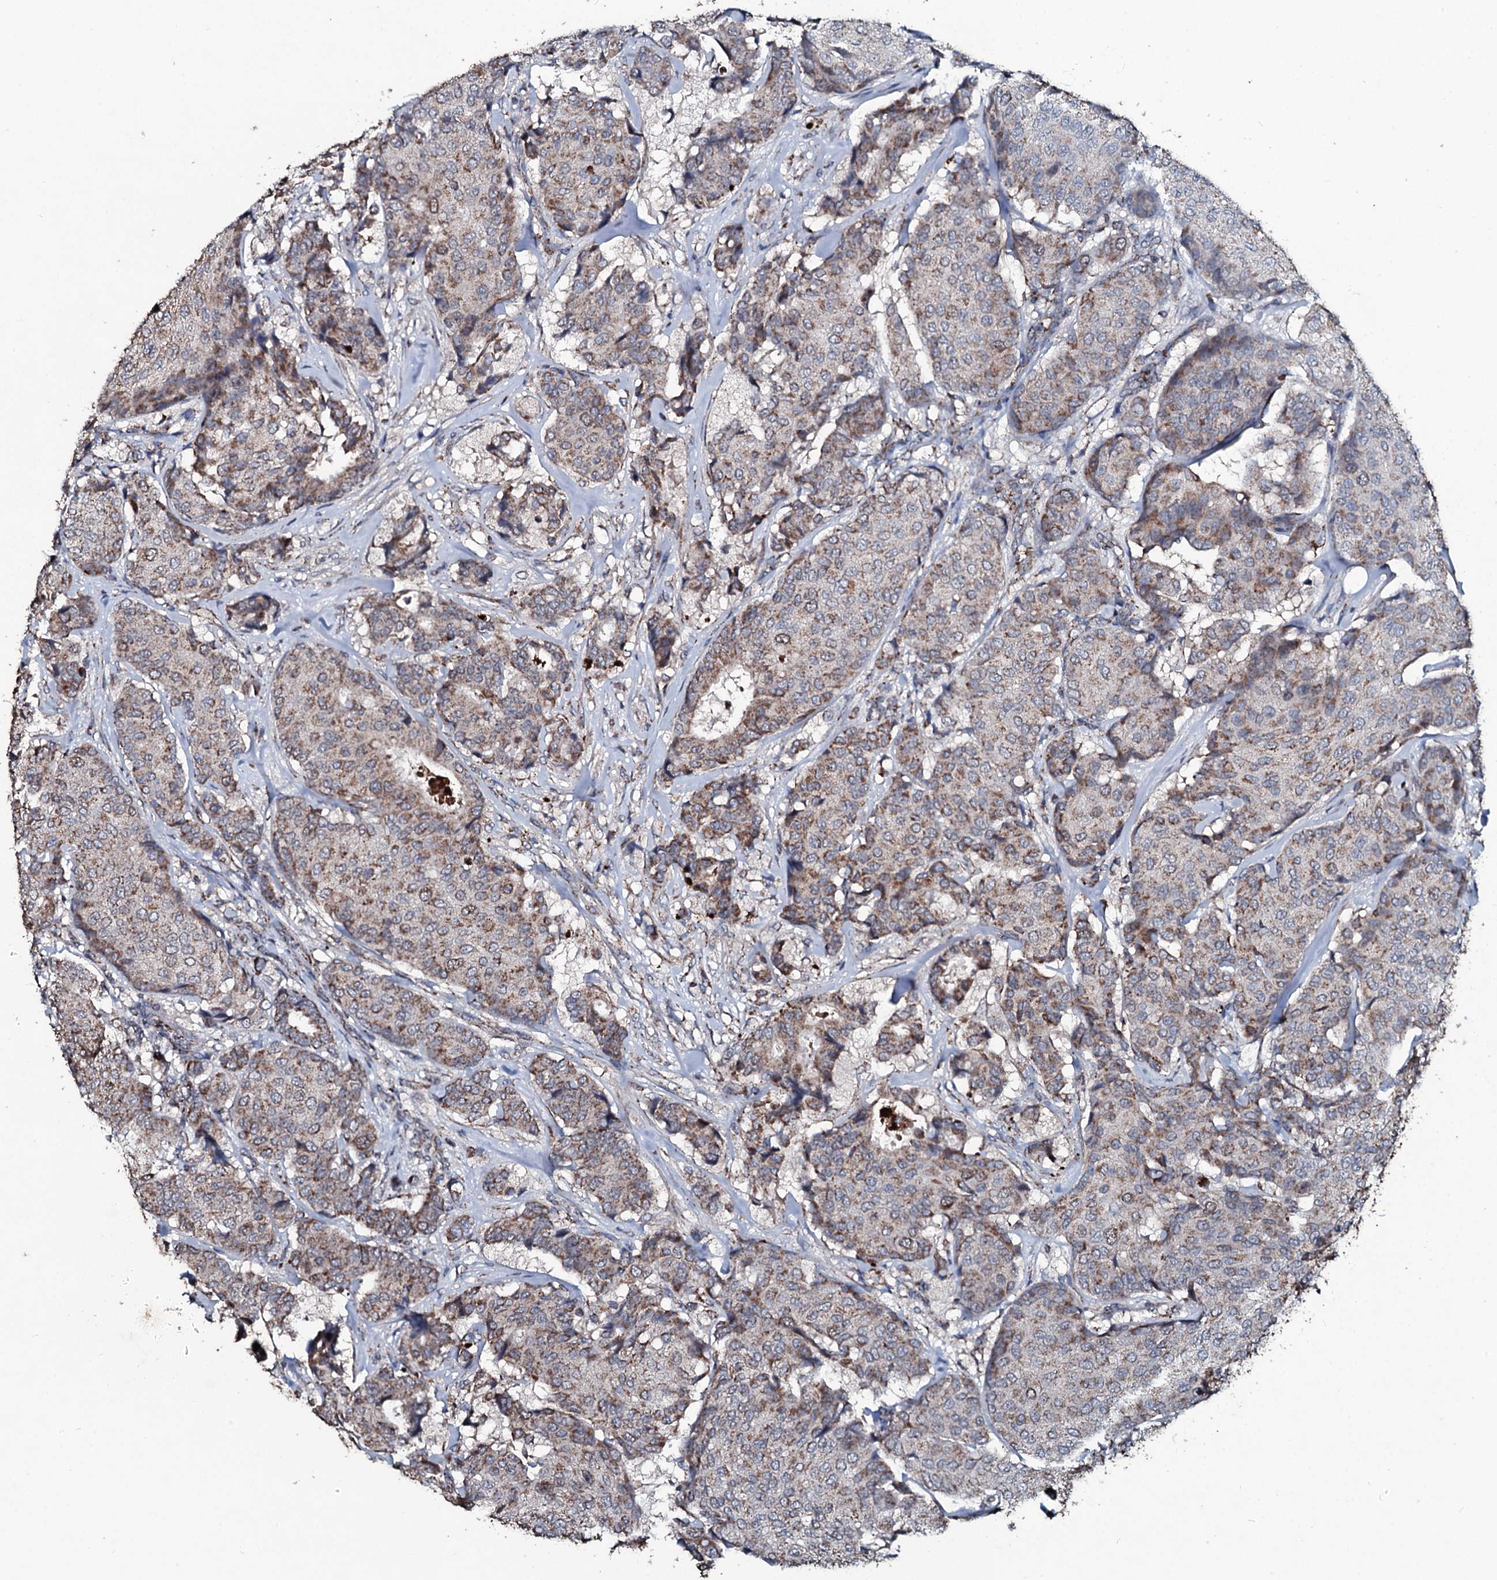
{"staining": {"intensity": "weak", "quantity": ">75%", "location": "cytoplasmic/membranous"}, "tissue": "breast cancer", "cell_type": "Tumor cells", "image_type": "cancer", "snomed": [{"axis": "morphology", "description": "Duct carcinoma"}, {"axis": "topography", "description": "Breast"}], "caption": "A low amount of weak cytoplasmic/membranous staining is appreciated in about >75% of tumor cells in intraductal carcinoma (breast) tissue.", "gene": "DYNC2I2", "patient": {"sex": "female", "age": 75}}